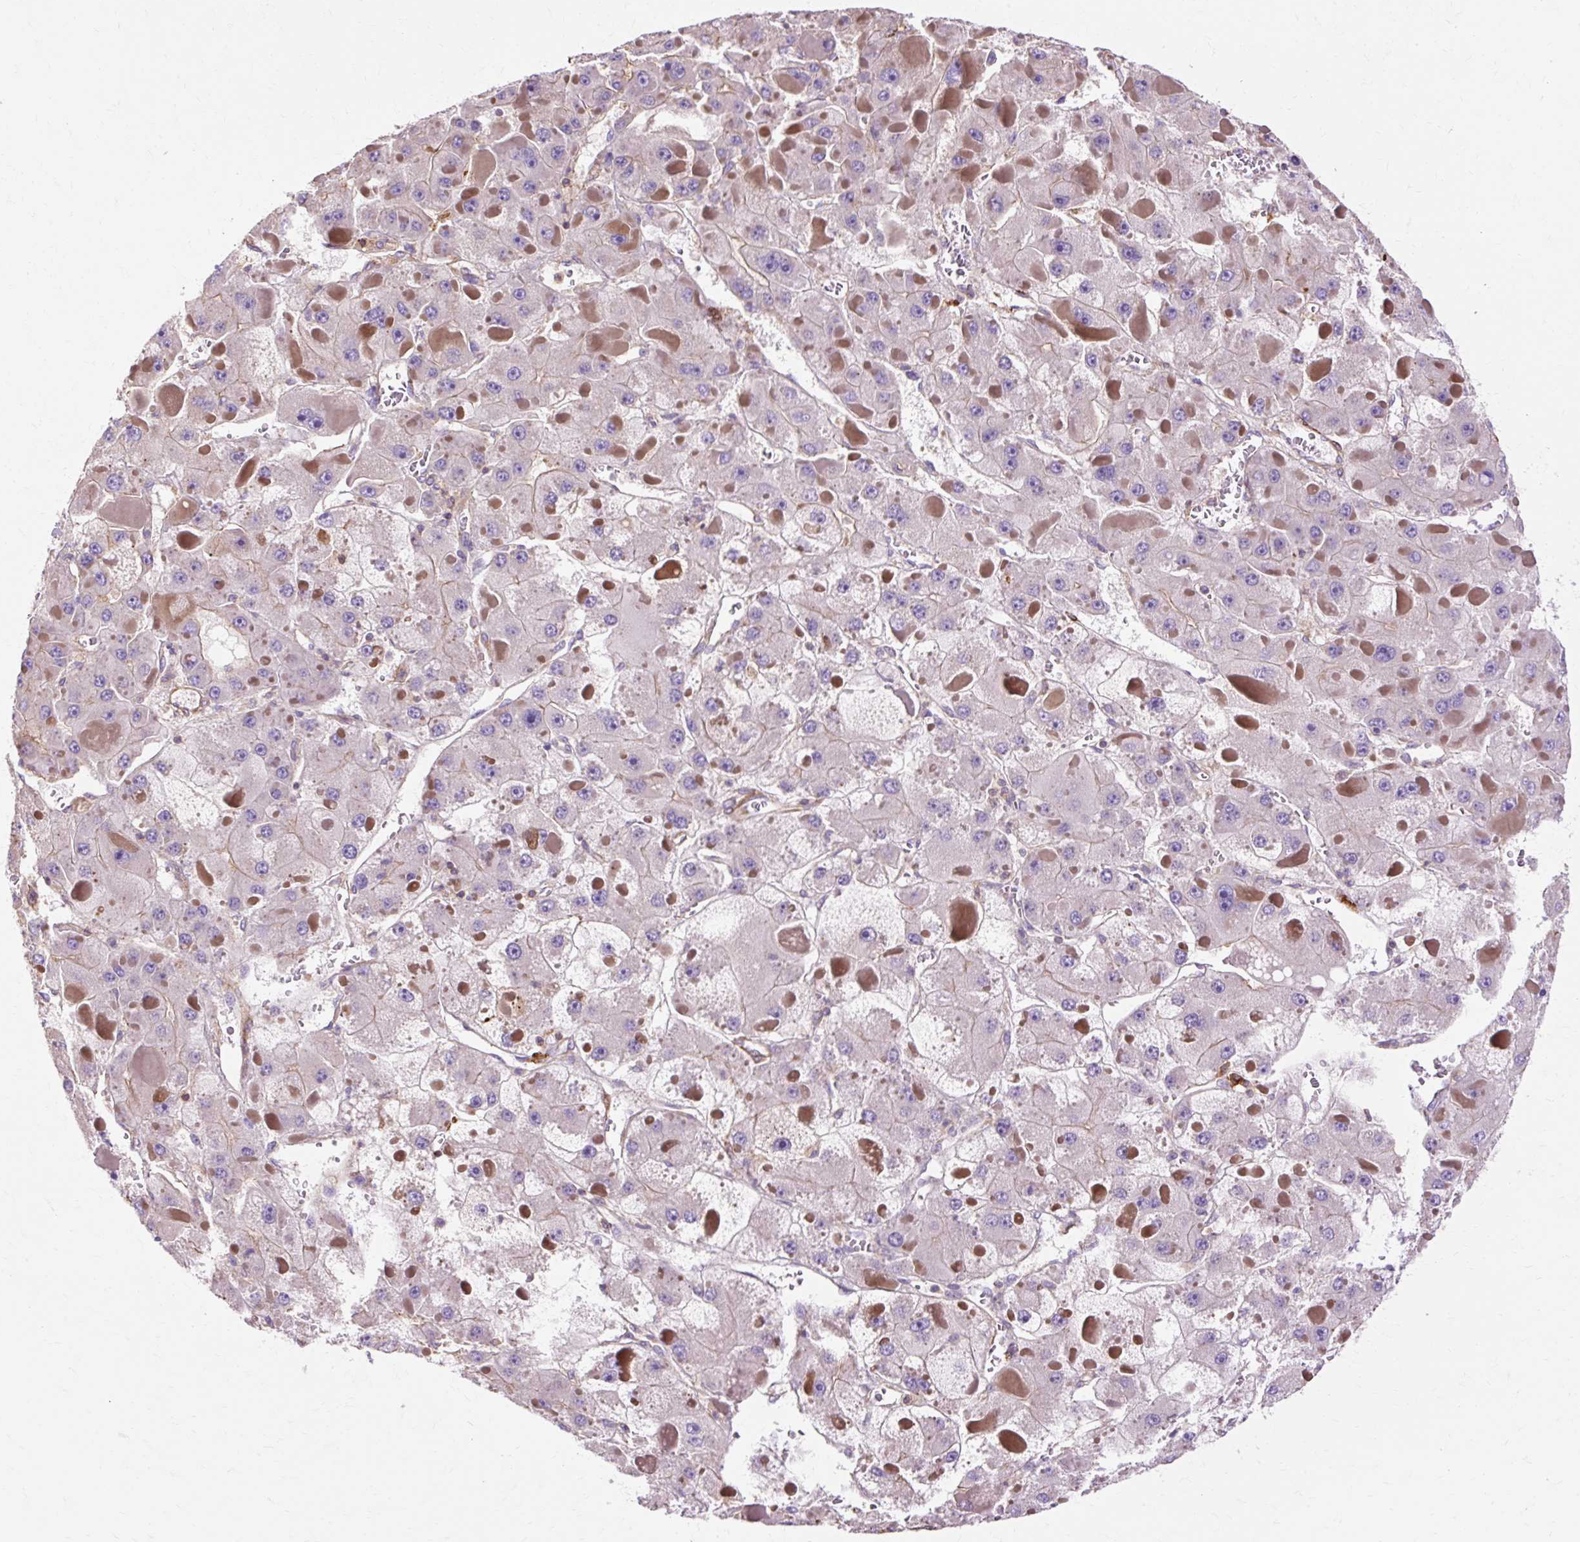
{"staining": {"intensity": "weak", "quantity": "<25%", "location": "cytoplasmic/membranous"}, "tissue": "liver cancer", "cell_type": "Tumor cells", "image_type": "cancer", "snomed": [{"axis": "morphology", "description": "Carcinoma, Hepatocellular, NOS"}, {"axis": "topography", "description": "Liver"}], "caption": "Liver hepatocellular carcinoma was stained to show a protein in brown. There is no significant positivity in tumor cells.", "gene": "TBC1D2B", "patient": {"sex": "female", "age": 73}}